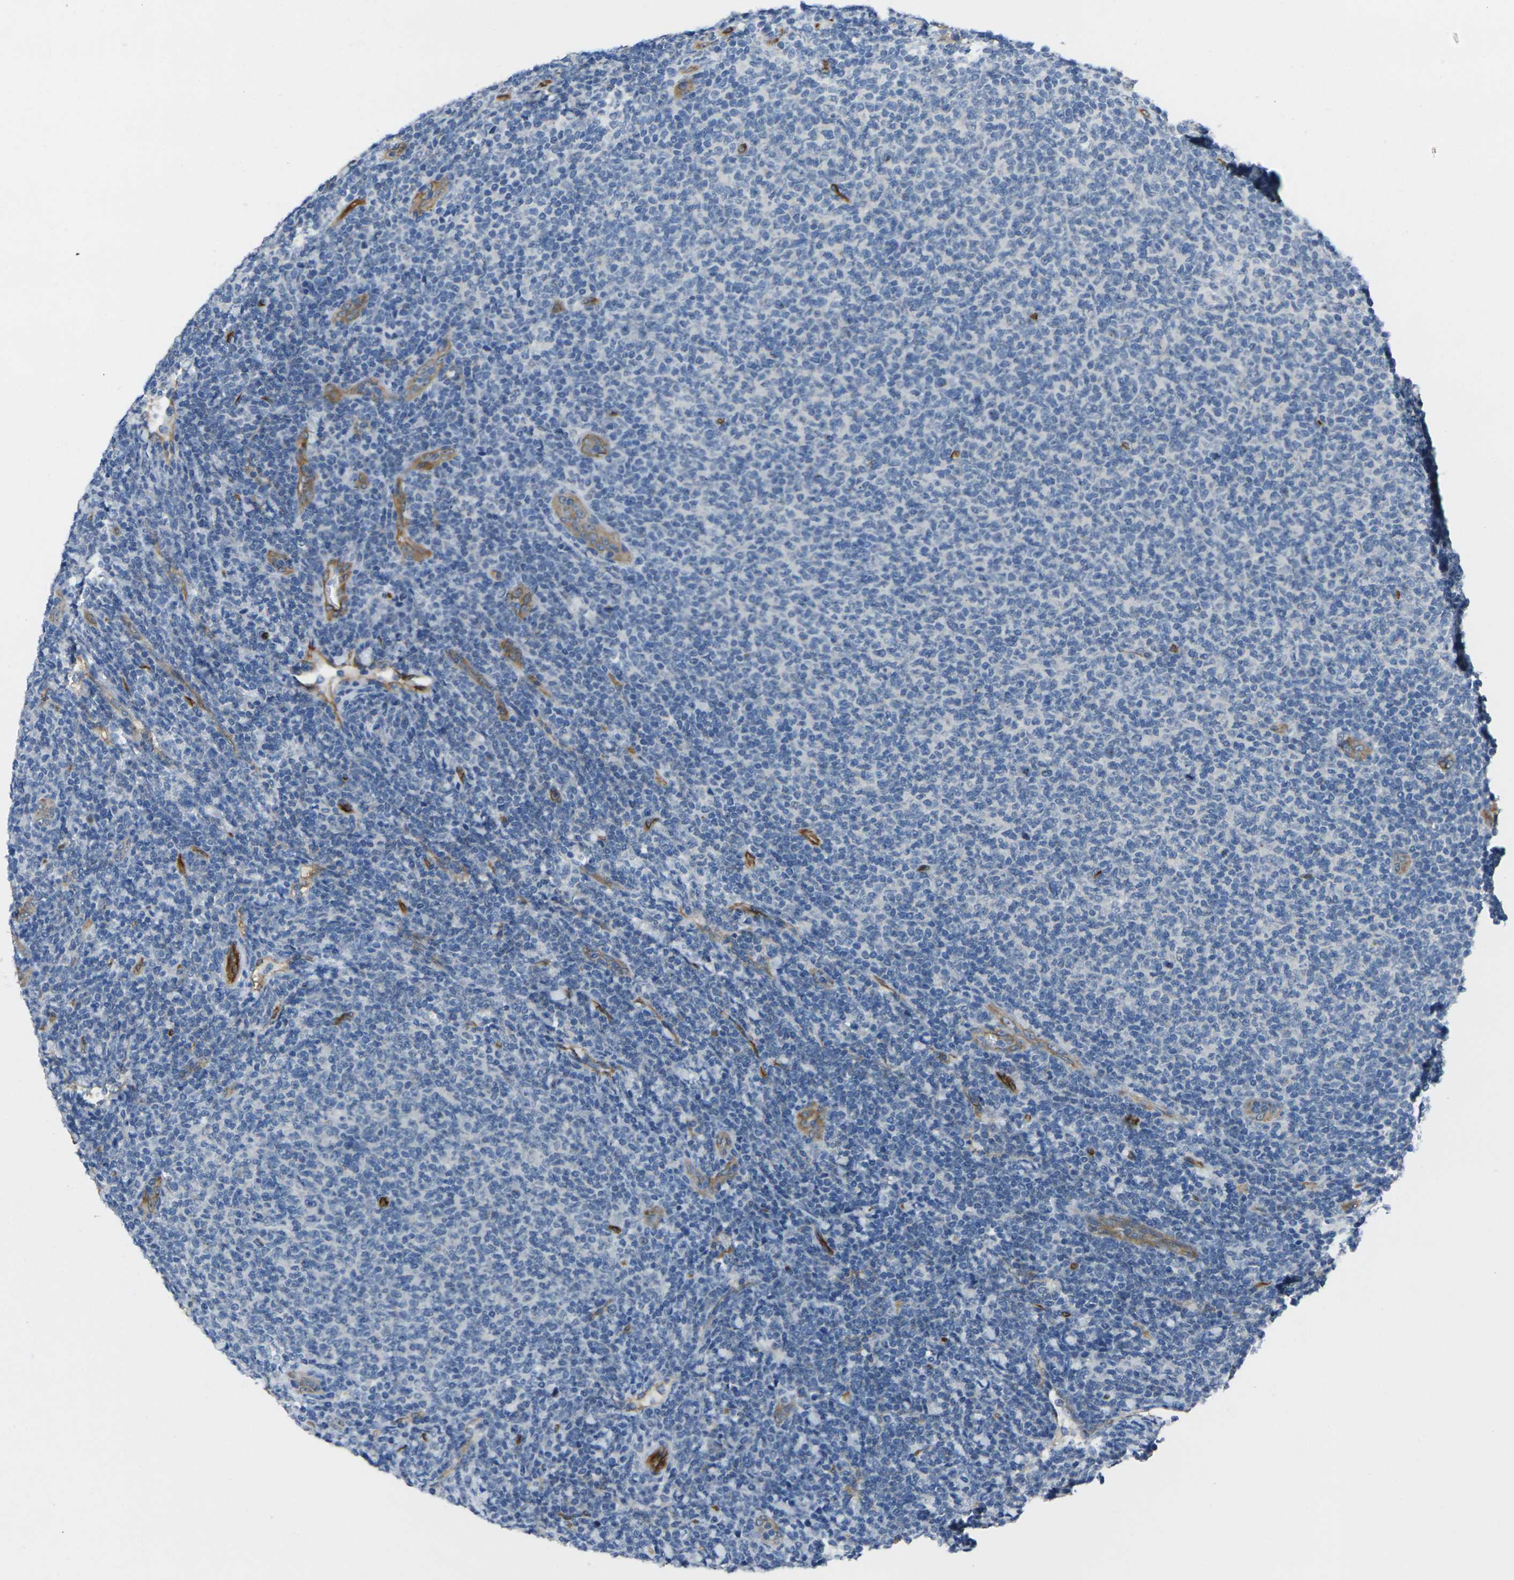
{"staining": {"intensity": "negative", "quantity": "none", "location": "none"}, "tissue": "lymphoma", "cell_type": "Tumor cells", "image_type": "cancer", "snomed": [{"axis": "morphology", "description": "Malignant lymphoma, non-Hodgkin's type, Low grade"}, {"axis": "topography", "description": "Lymph node"}], "caption": "IHC of malignant lymphoma, non-Hodgkin's type (low-grade) shows no expression in tumor cells.", "gene": "HSPA12B", "patient": {"sex": "male", "age": 66}}